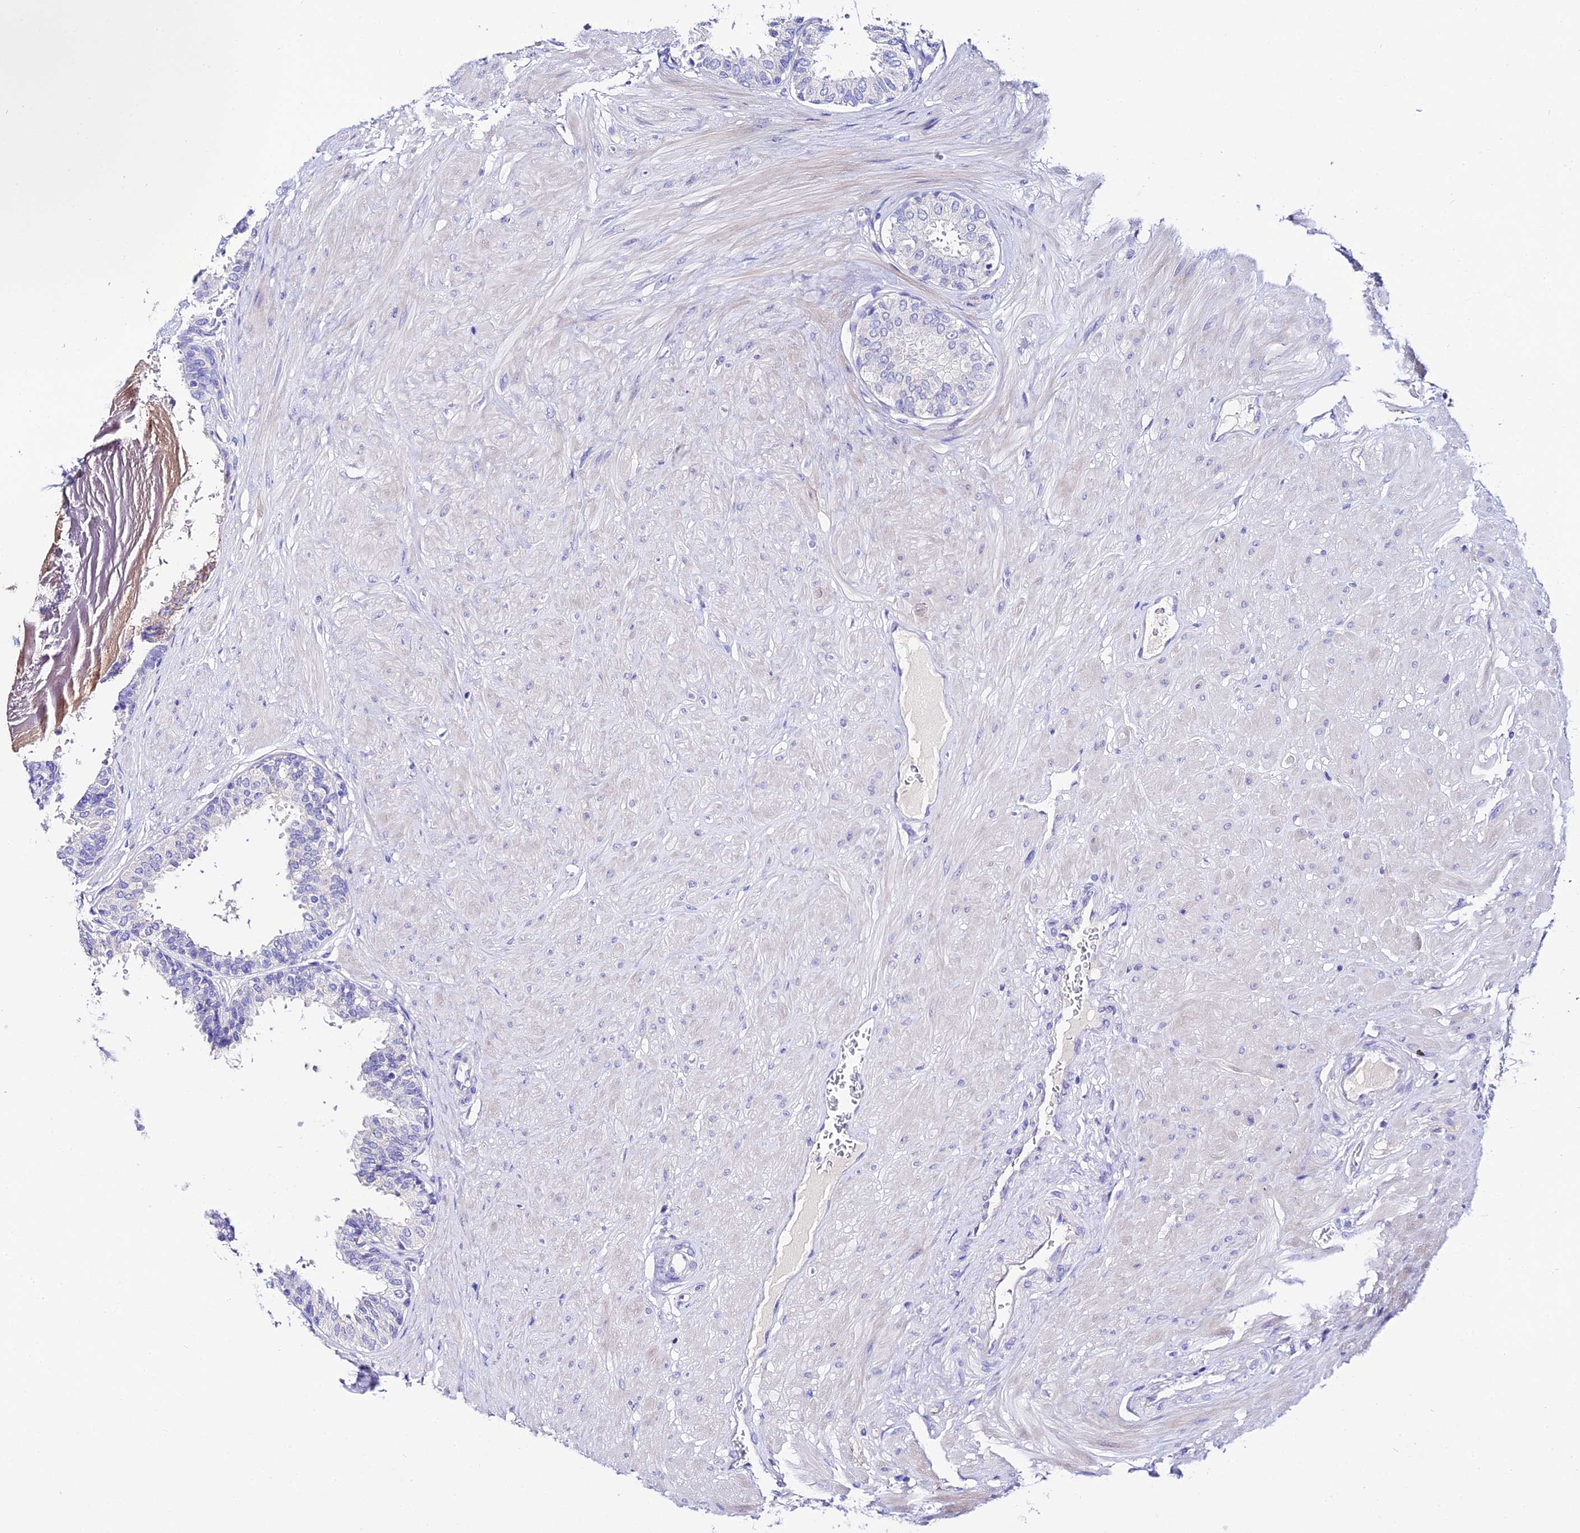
{"staining": {"intensity": "negative", "quantity": "none", "location": "none"}, "tissue": "prostate", "cell_type": "Glandular cells", "image_type": "normal", "snomed": [{"axis": "morphology", "description": "Normal tissue, NOS"}, {"axis": "topography", "description": "Prostate"}], "caption": "An immunohistochemistry photomicrograph of normal prostate is shown. There is no staining in glandular cells of prostate.", "gene": "TMEM117", "patient": {"sex": "male", "age": 48}}